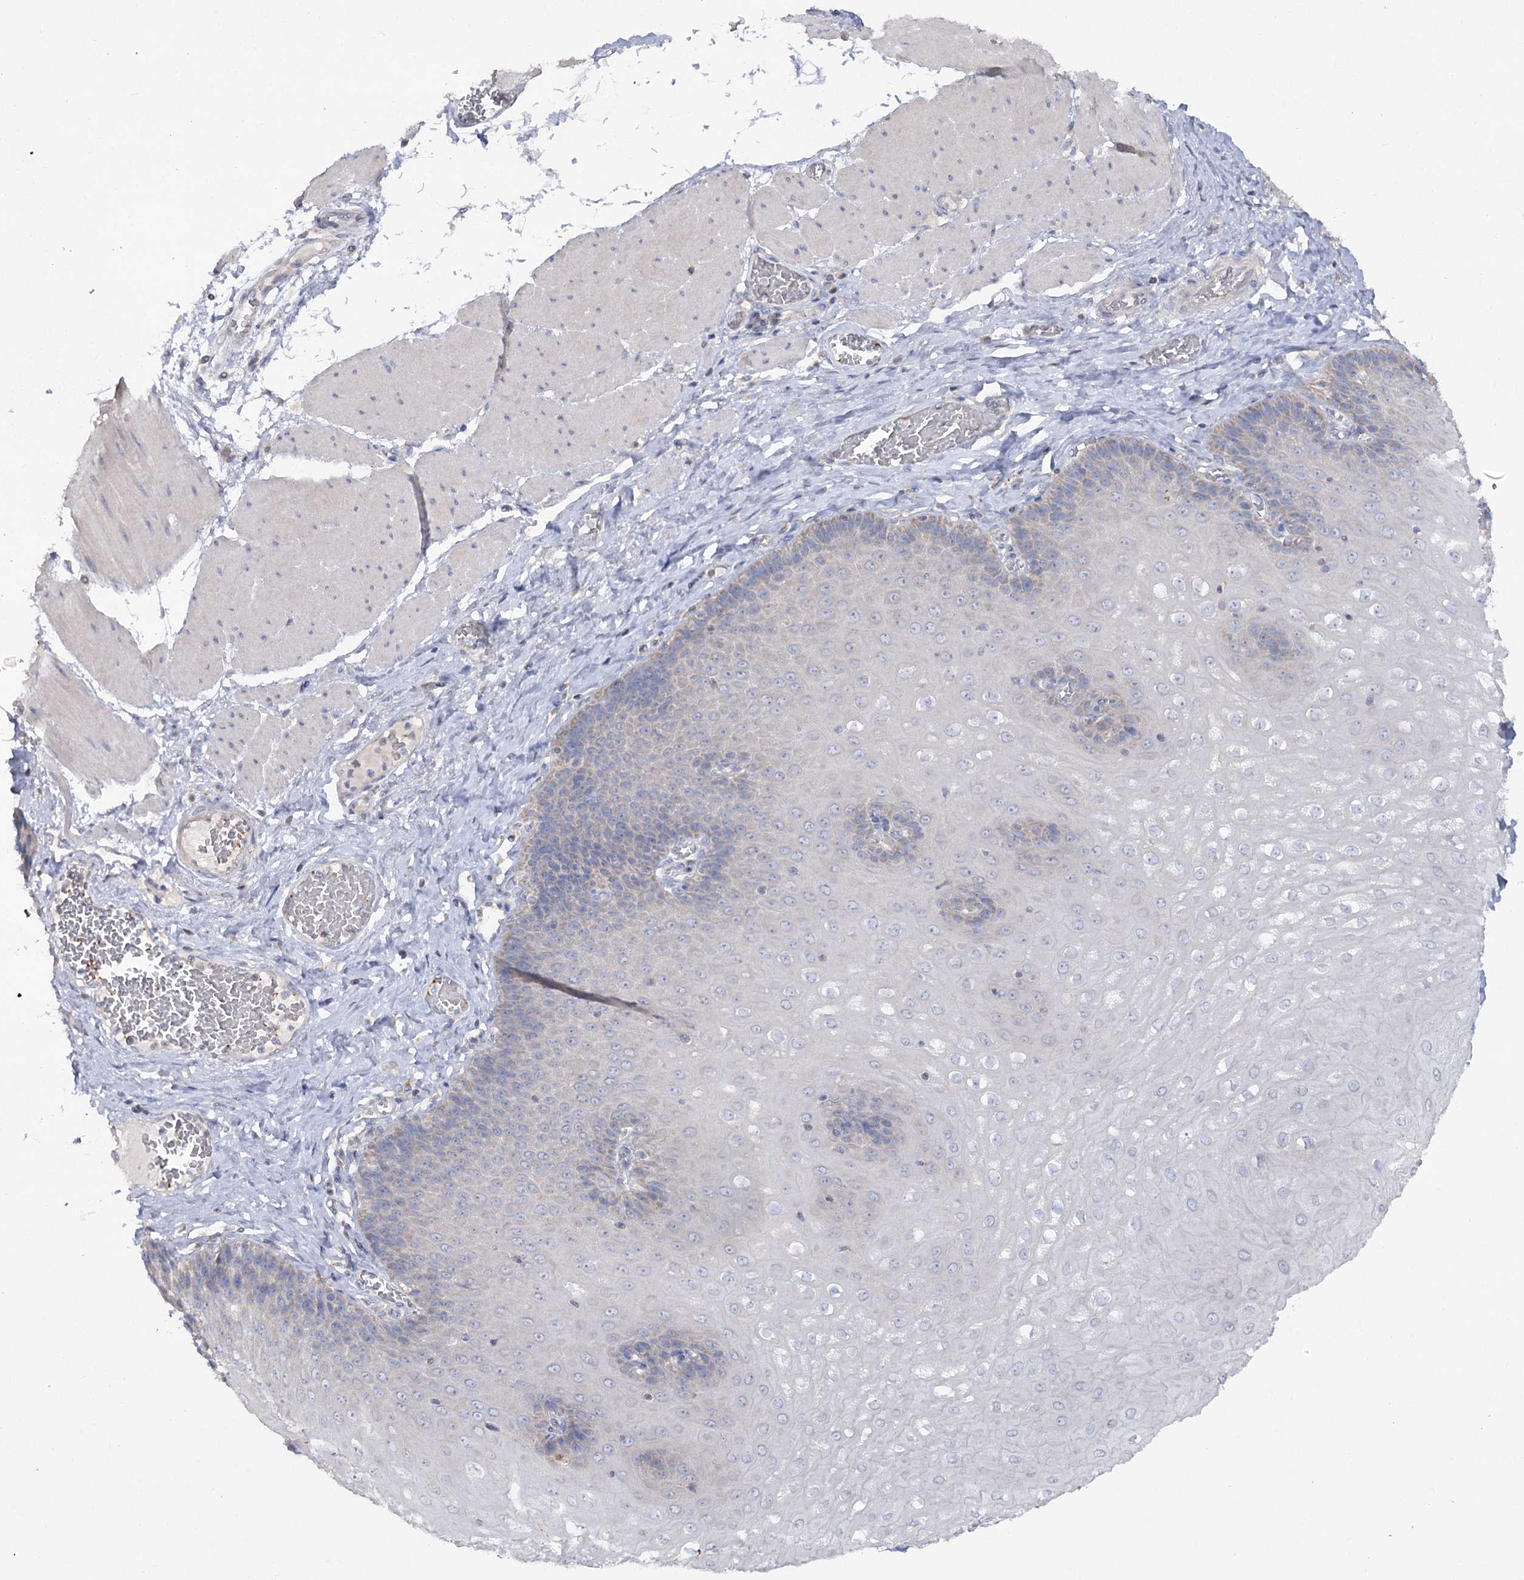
{"staining": {"intensity": "weak", "quantity": "<25%", "location": "cytoplasmic/membranous"}, "tissue": "esophagus", "cell_type": "Squamous epithelial cells", "image_type": "normal", "snomed": [{"axis": "morphology", "description": "Normal tissue, NOS"}, {"axis": "topography", "description": "Esophagus"}], "caption": "This is an immunohistochemistry histopathology image of unremarkable esophagus. There is no positivity in squamous epithelial cells.", "gene": "TMEM187", "patient": {"sex": "male", "age": 60}}